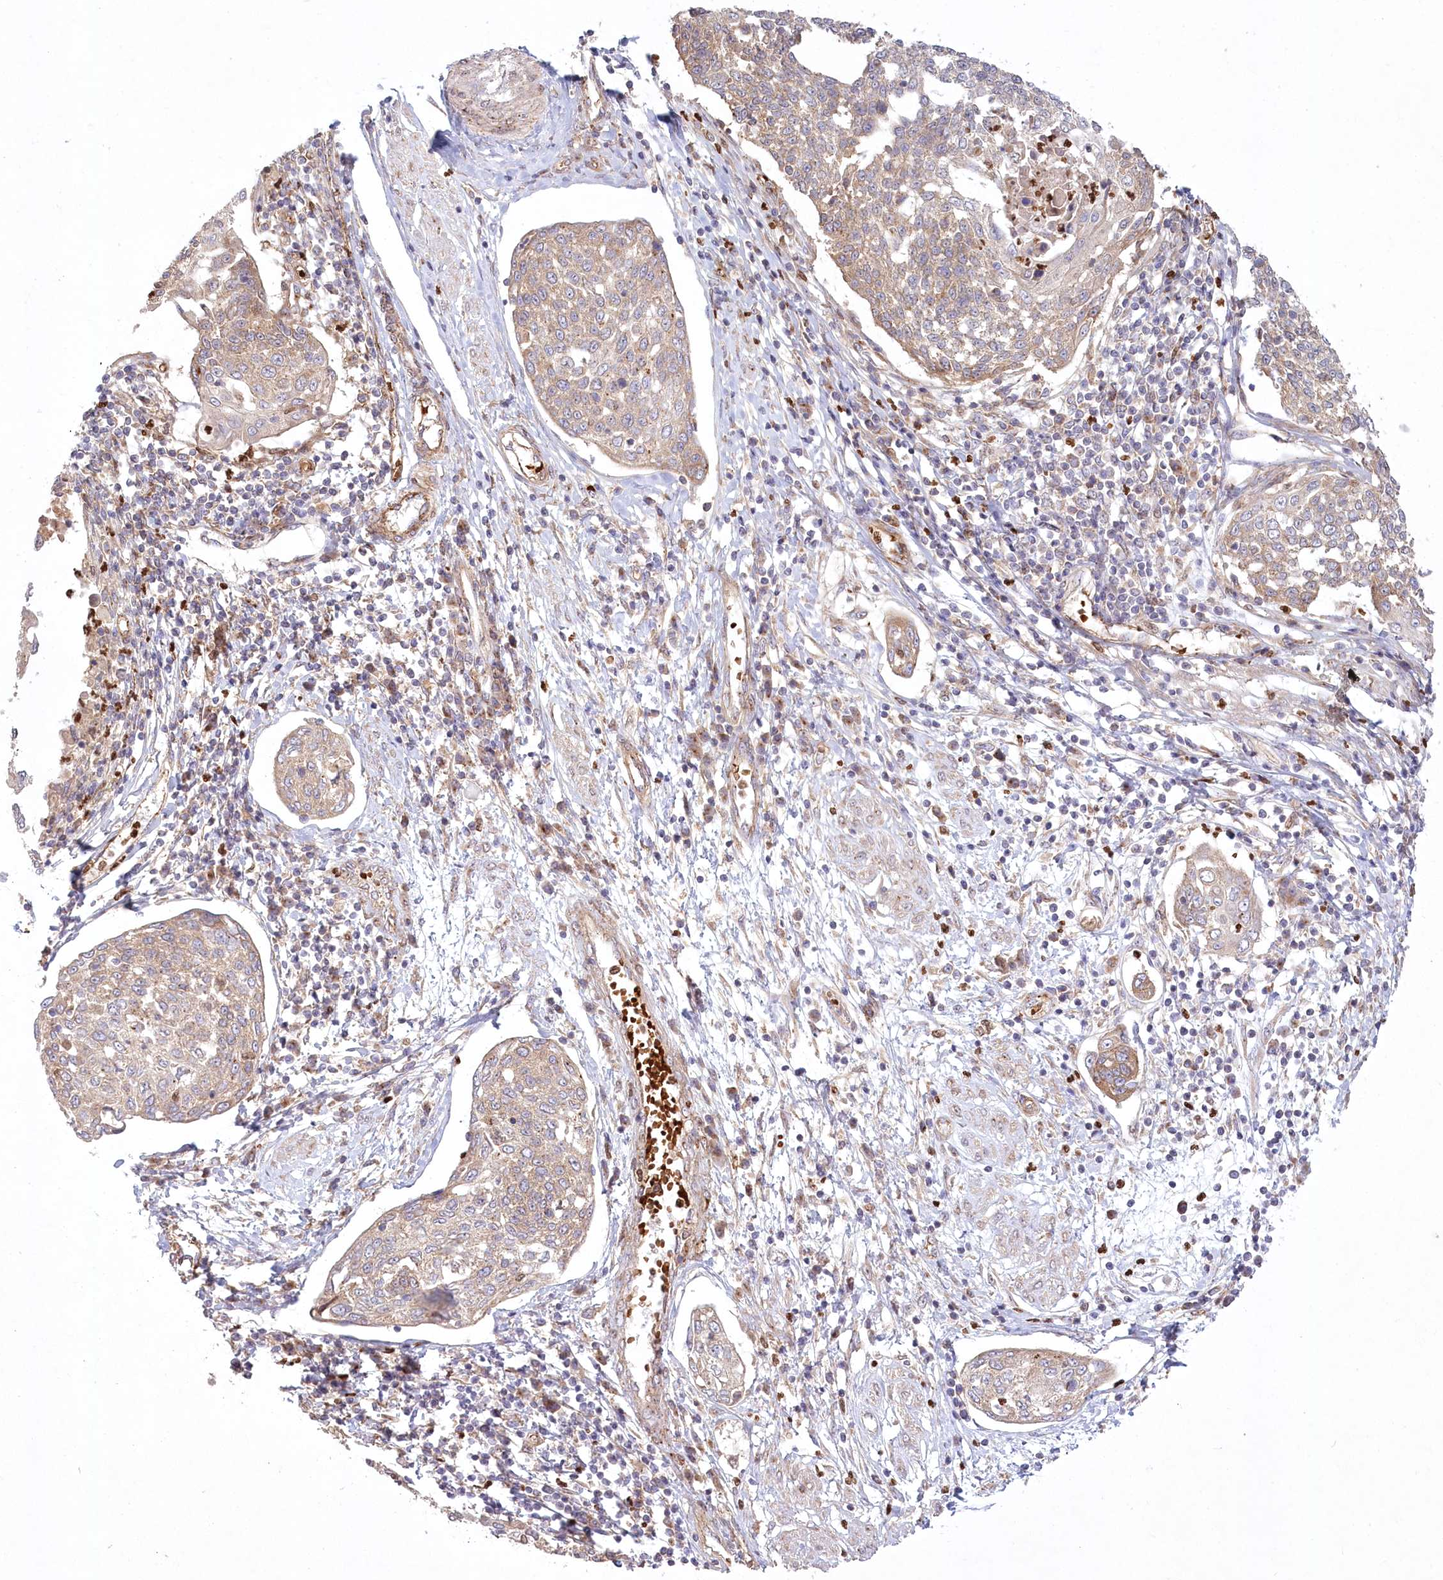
{"staining": {"intensity": "weak", "quantity": "25%-75%", "location": "cytoplasmic/membranous"}, "tissue": "cervical cancer", "cell_type": "Tumor cells", "image_type": "cancer", "snomed": [{"axis": "morphology", "description": "Squamous cell carcinoma, NOS"}, {"axis": "topography", "description": "Cervix"}], "caption": "A brown stain labels weak cytoplasmic/membranous expression of a protein in squamous cell carcinoma (cervical) tumor cells.", "gene": "COMMD3", "patient": {"sex": "female", "age": 34}}